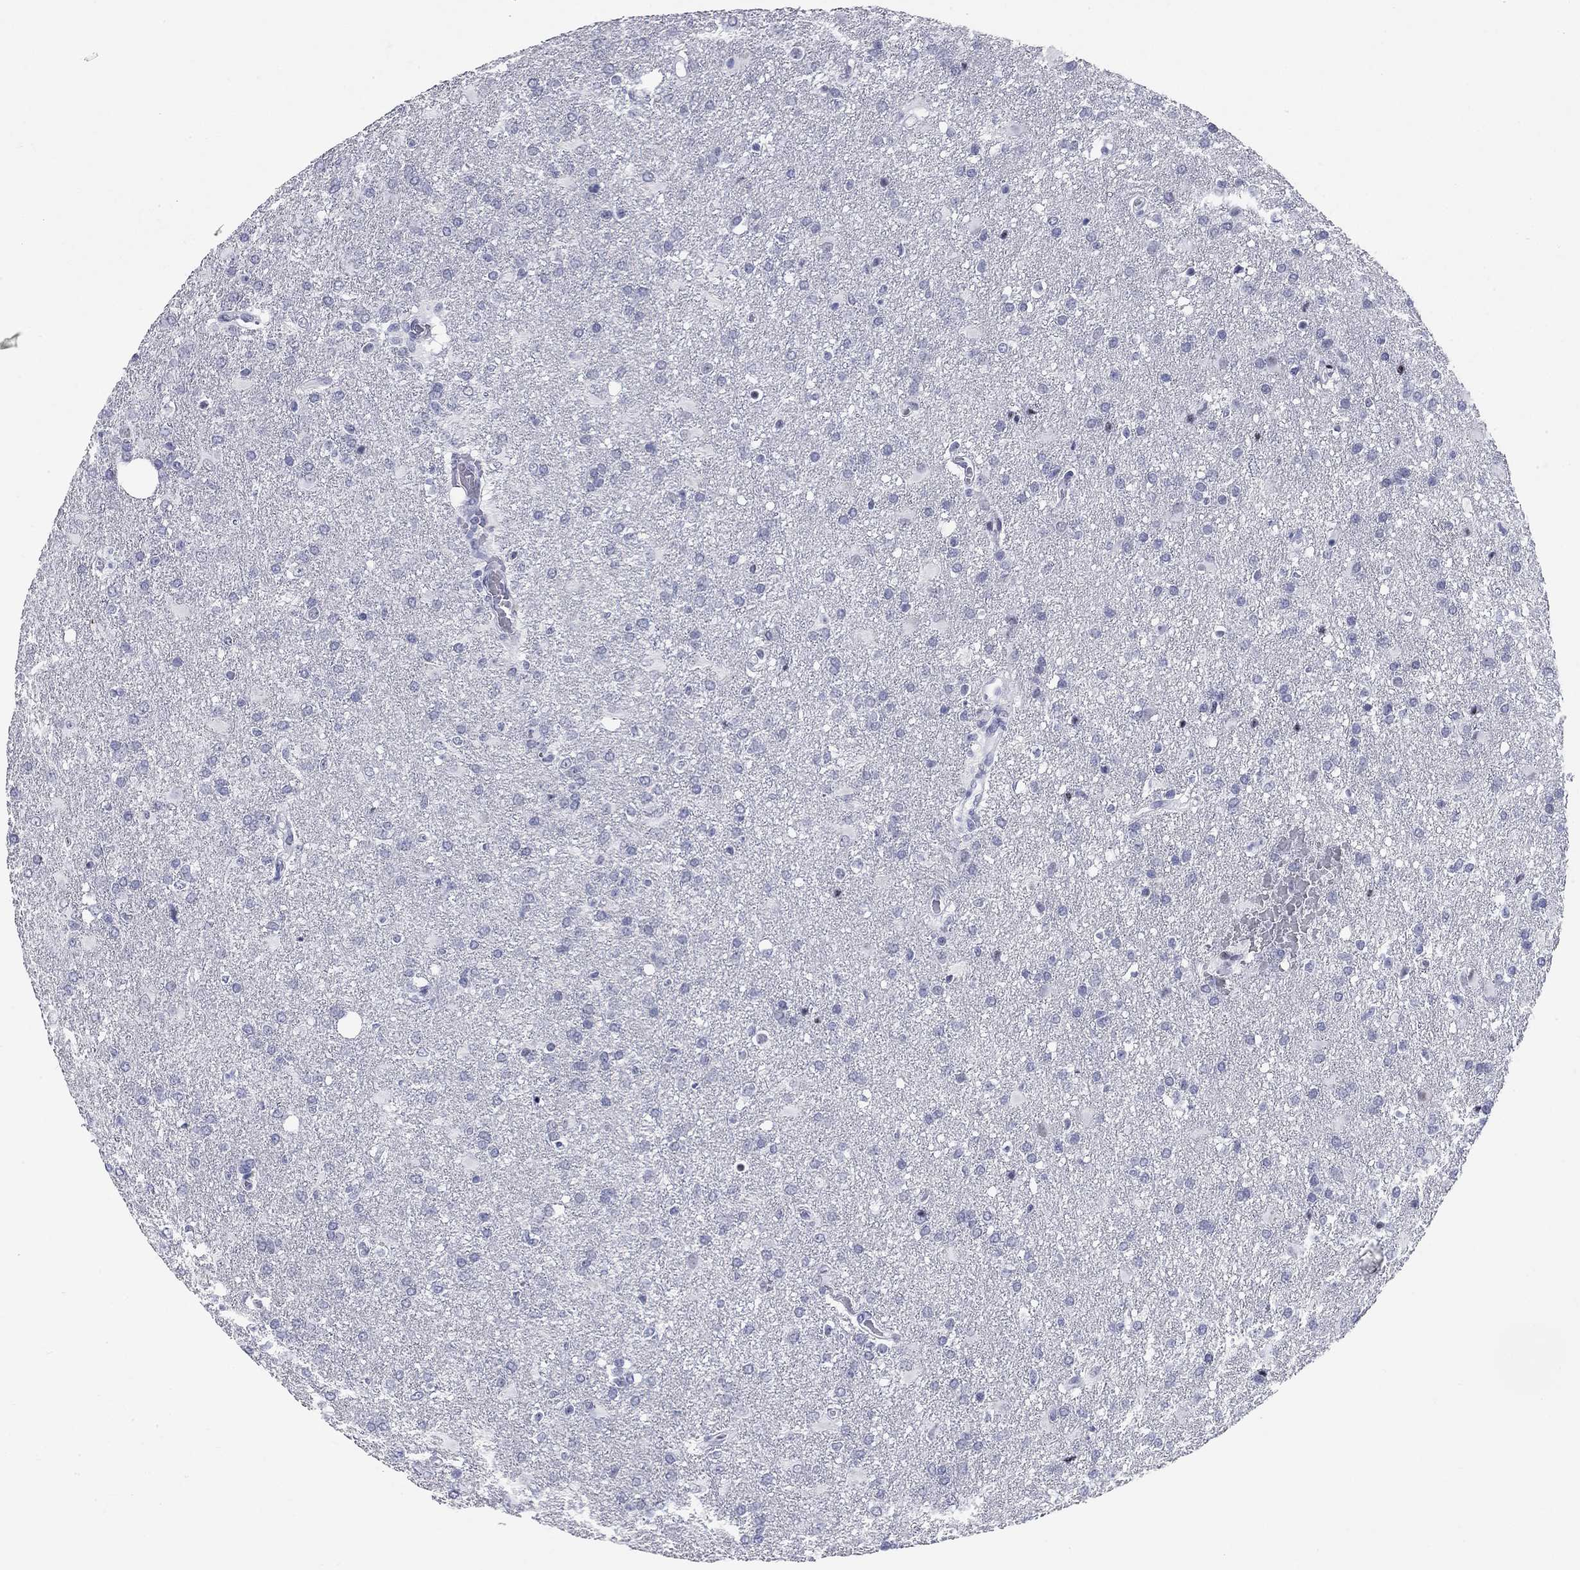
{"staining": {"intensity": "negative", "quantity": "none", "location": "none"}, "tissue": "glioma", "cell_type": "Tumor cells", "image_type": "cancer", "snomed": [{"axis": "morphology", "description": "Glioma, malignant, High grade"}, {"axis": "topography", "description": "Brain"}], "caption": "High power microscopy micrograph of an immunohistochemistry (IHC) histopathology image of malignant high-grade glioma, revealing no significant staining in tumor cells.", "gene": "ASF1B", "patient": {"sex": "male", "age": 68}}